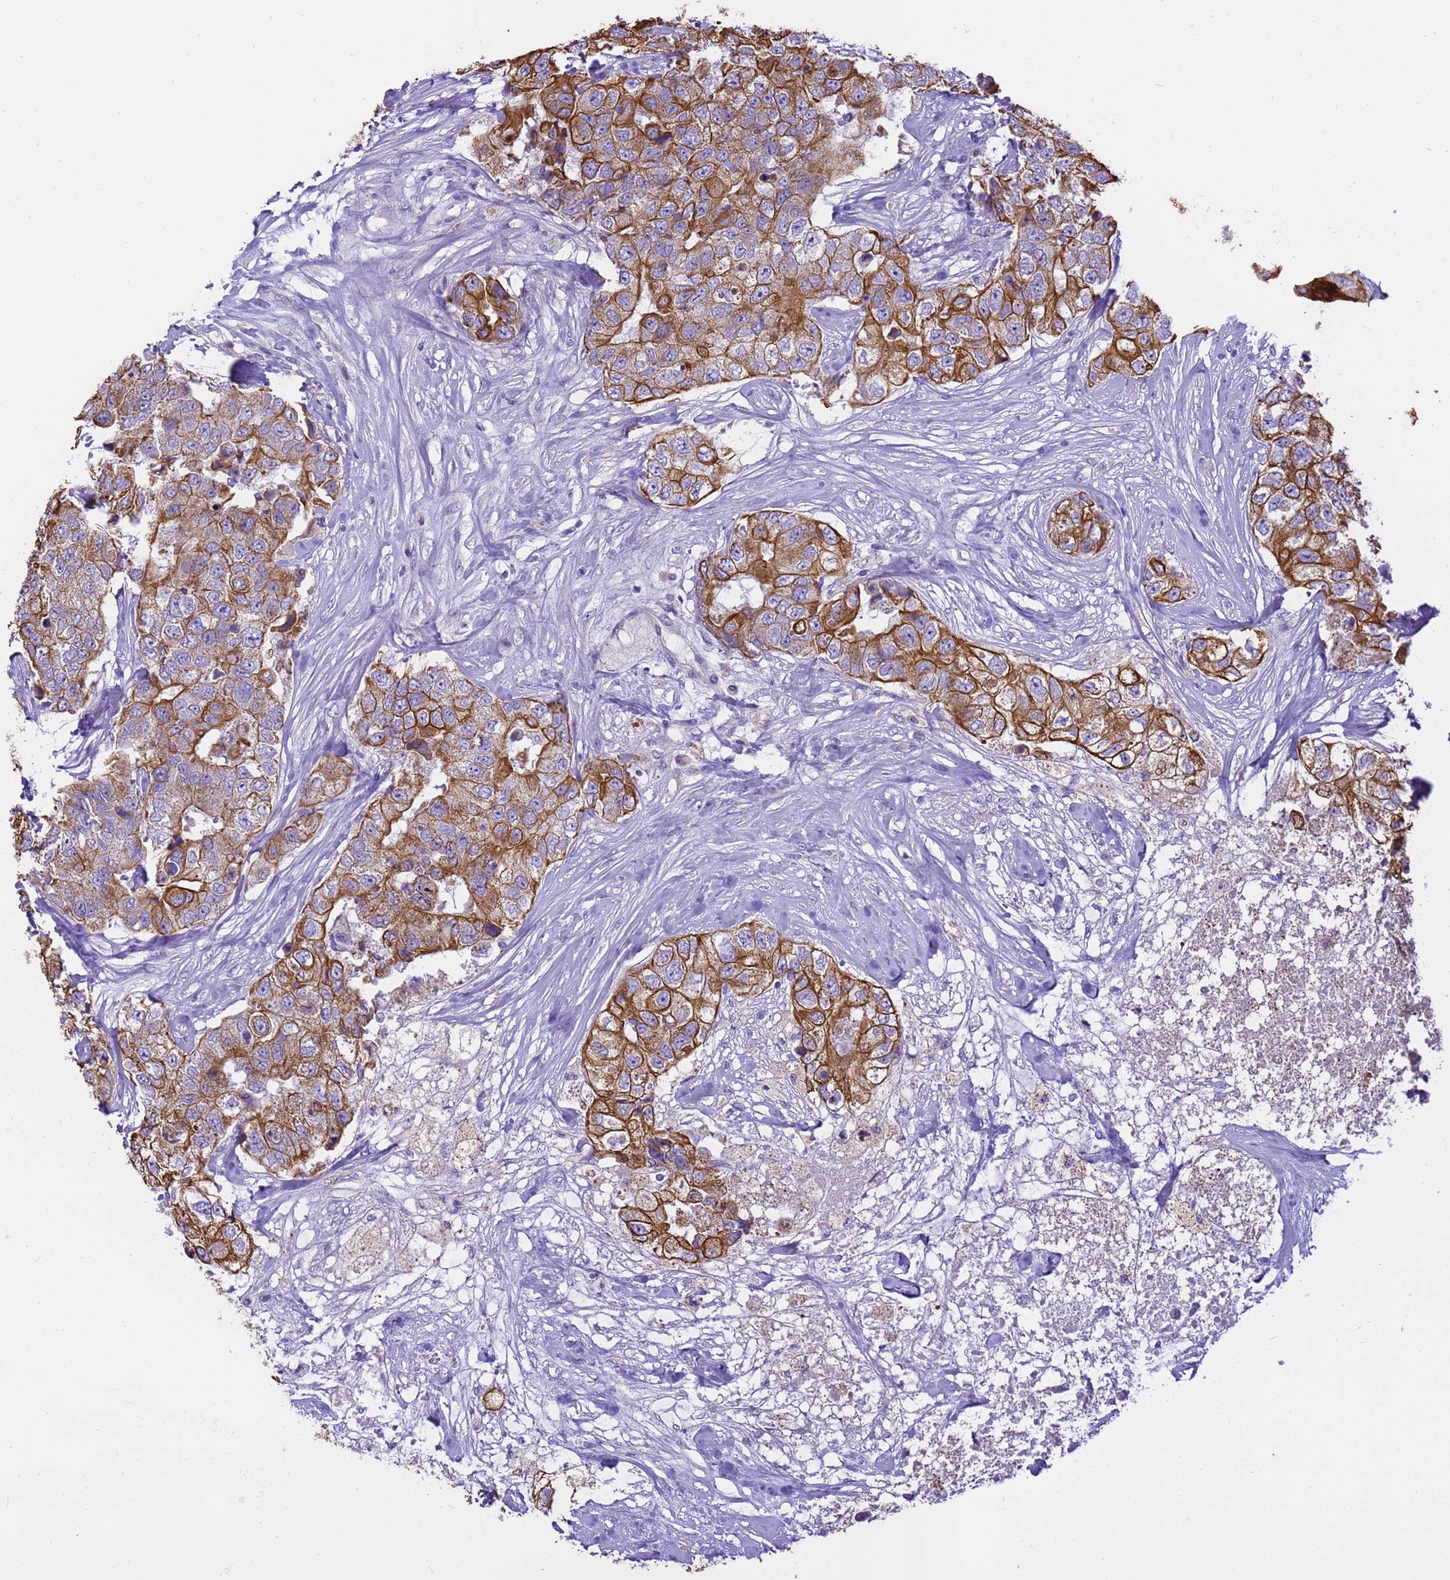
{"staining": {"intensity": "strong", "quantity": "25%-75%", "location": "cytoplasmic/membranous"}, "tissue": "breast cancer", "cell_type": "Tumor cells", "image_type": "cancer", "snomed": [{"axis": "morphology", "description": "Duct carcinoma"}, {"axis": "topography", "description": "Breast"}], "caption": "Immunohistochemistry of intraductal carcinoma (breast) shows high levels of strong cytoplasmic/membranous expression in approximately 25%-75% of tumor cells.", "gene": "PIEZO2", "patient": {"sex": "female", "age": 62}}